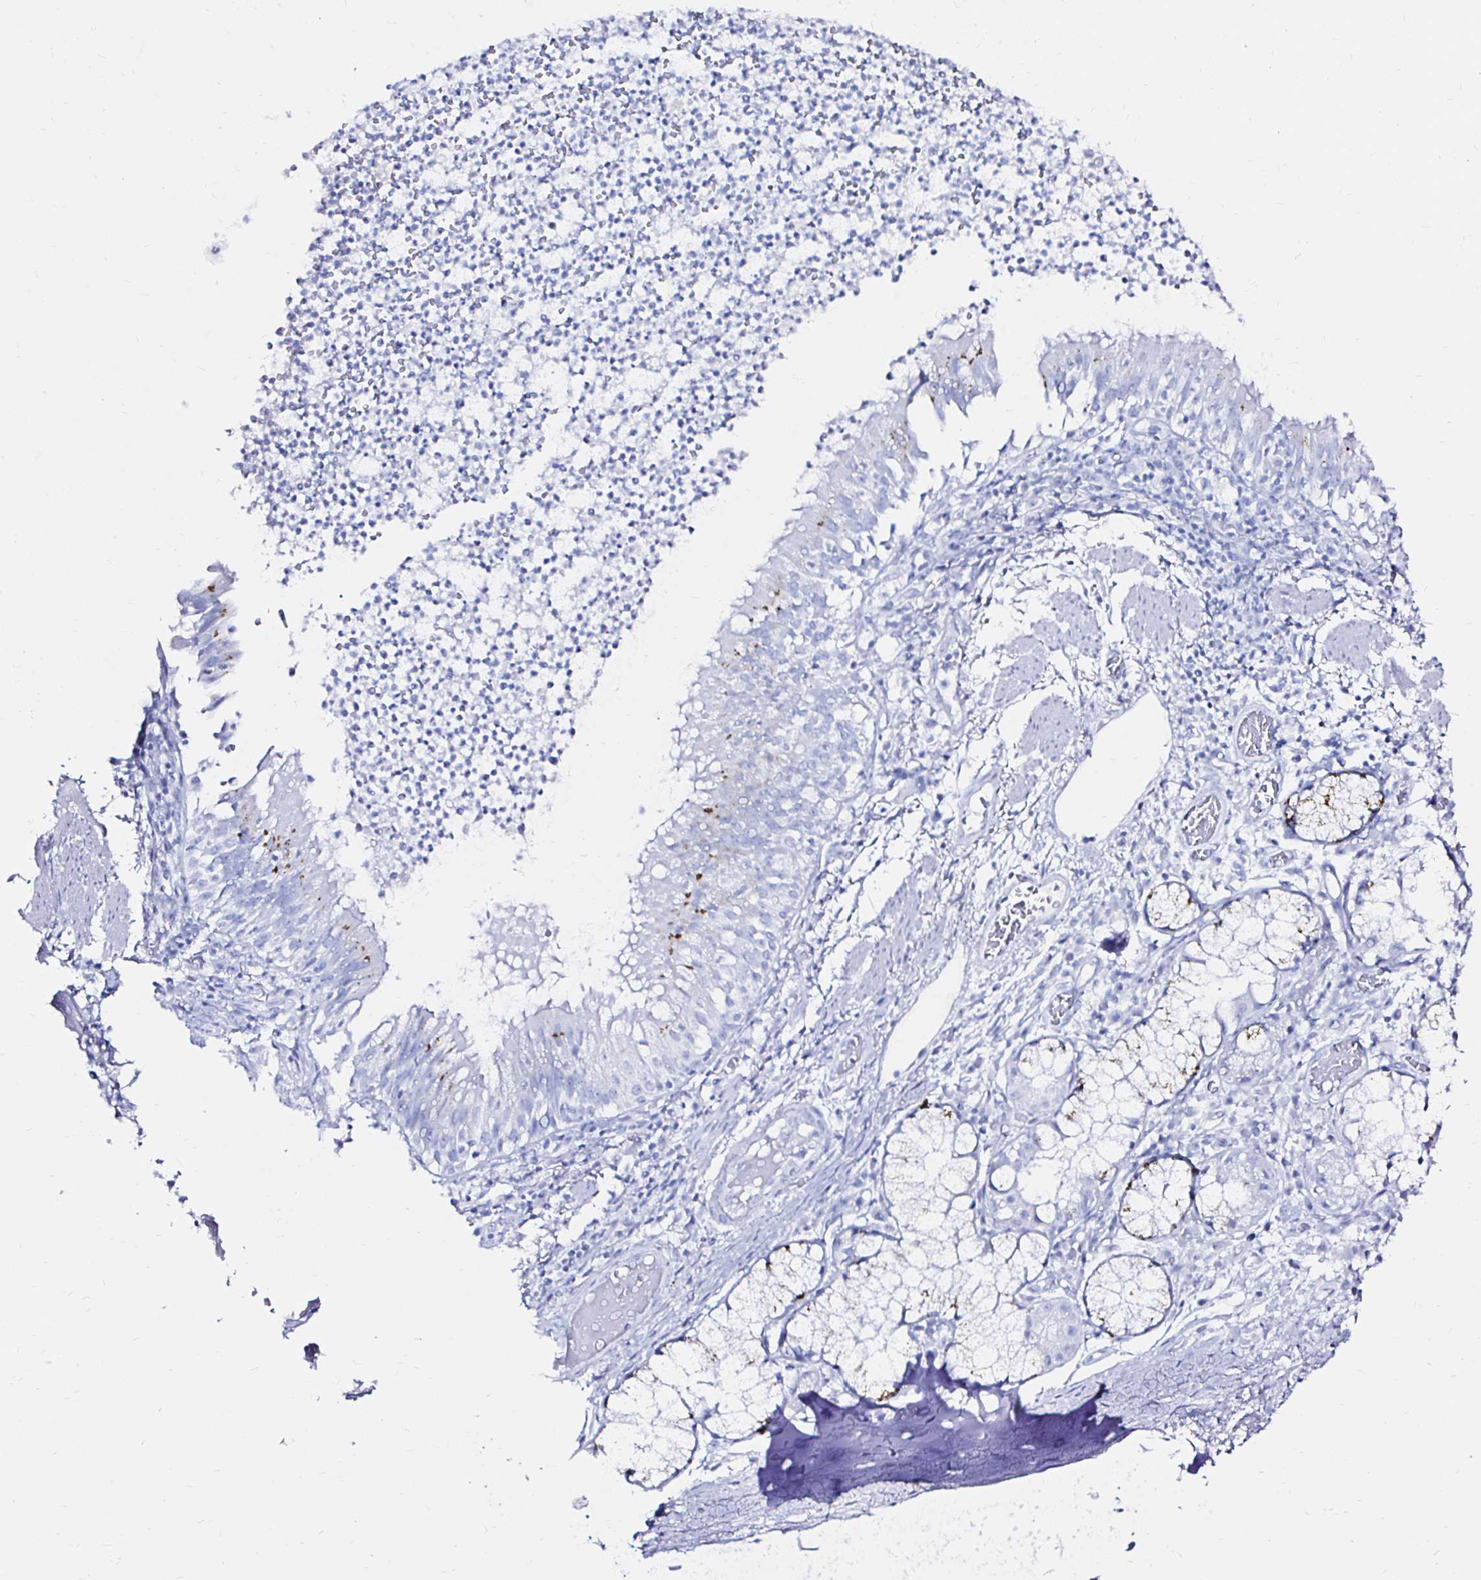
{"staining": {"intensity": "strong", "quantity": "<25%", "location": "cytoplasmic/membranous"}, "tissue": "bronchus", "cell_type": "Respiratory epithelial cells", "image_type": "normal", "snomed": [{"axis": "morphology", "description": "Normal tissue, NOS"}, {"axis": "topography", "description": "Lymph node"}, {"axis": "topography", "description": "Bronchus"}], "caption": "Strong cytoplasmic/membranous expression is present in about <25% of respiratory epithelial cells in normal bronchus.", "gene": "ZNF432", "patient": {"sex": "male", "age": 56}}